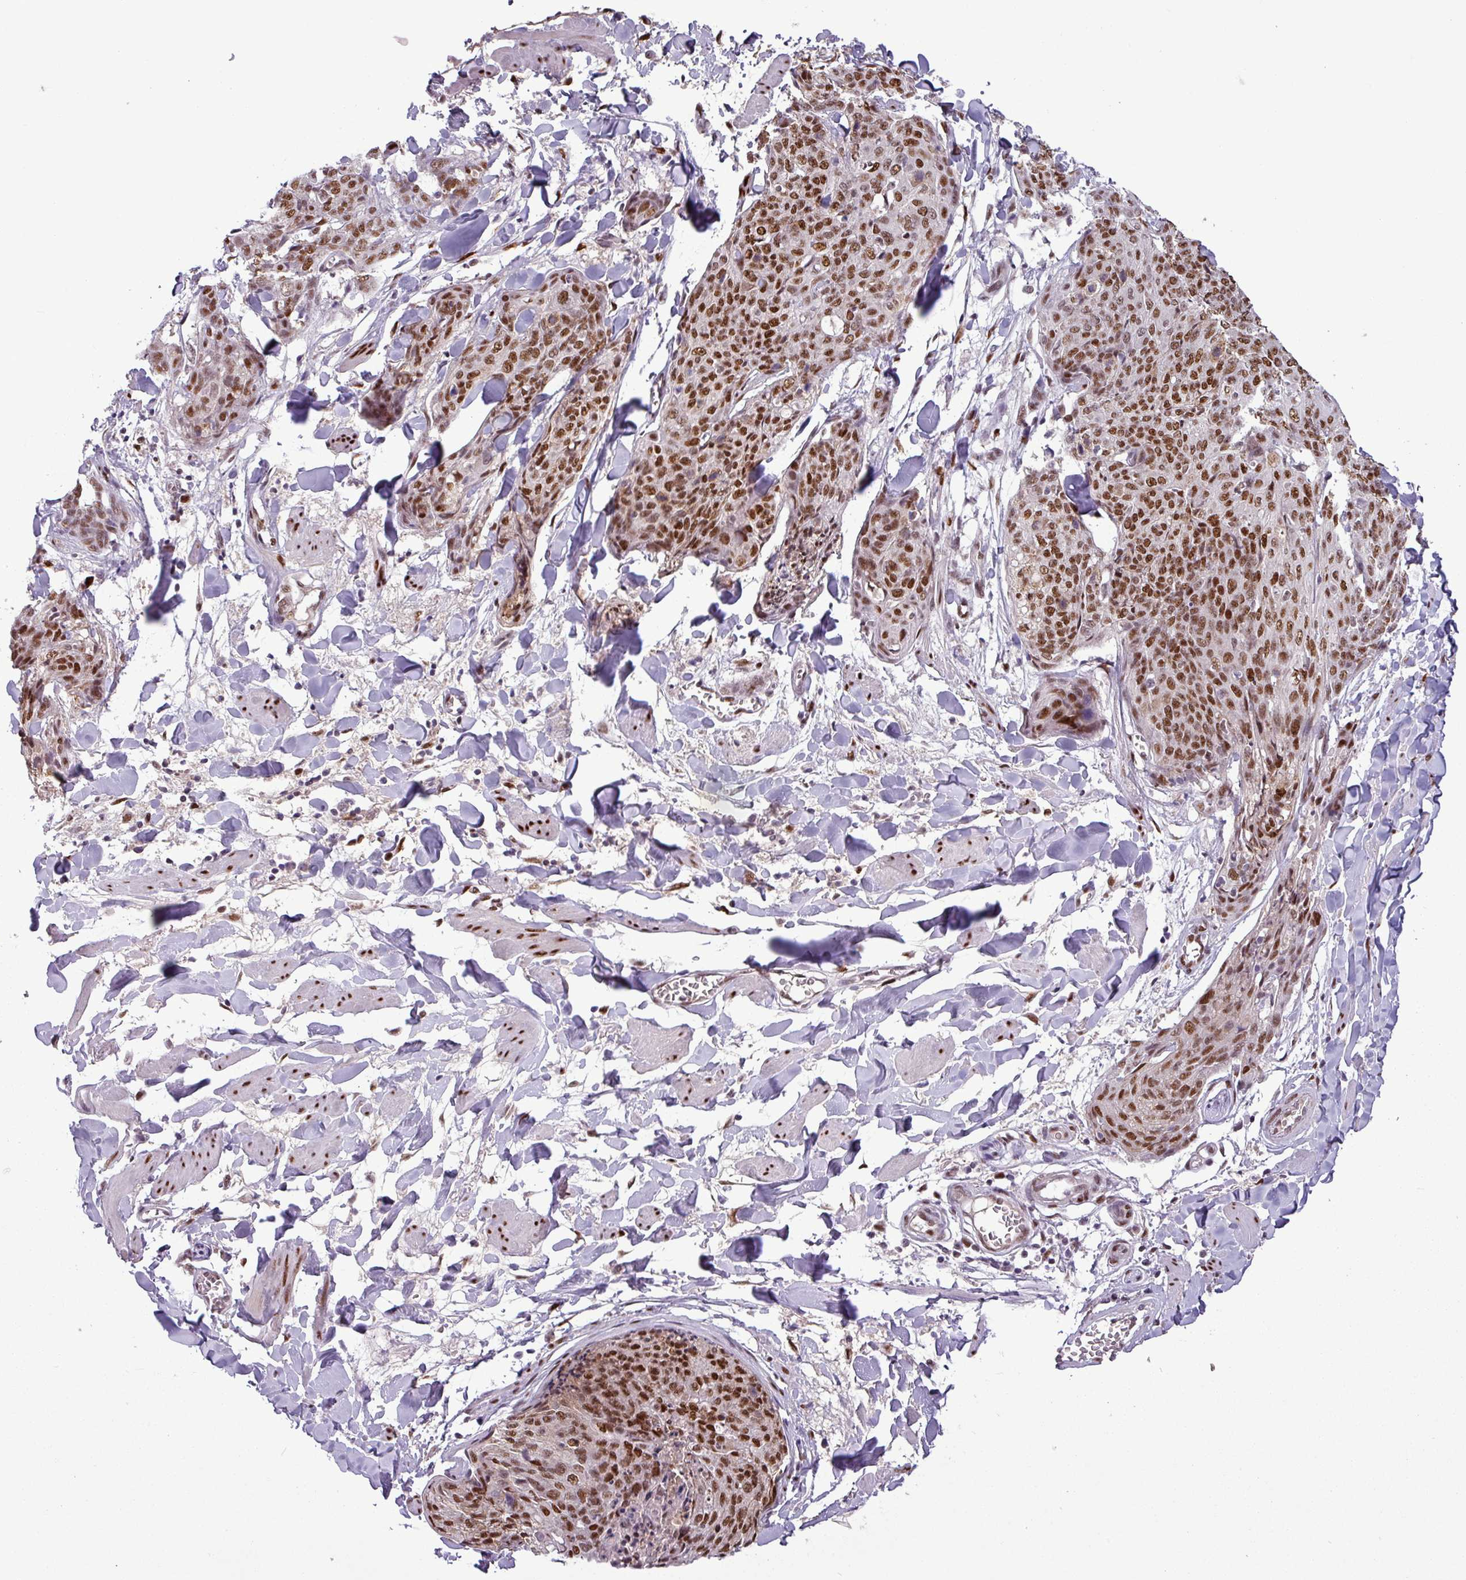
{"staining": {"intensity": "strong", "quantity": ">75%", "location": "nuclear"}, "tissue": "skin cancer", "cell_type": "Tumor cells", "image_type": "cancer", "snomed": [{"axis": "morphology", "description": "Squamous cell carcinoma, NOS"}, {"axis": "topography", "description": "Skin"}, {"axis": "topography", "description": "Vulva"}], "caption": "Immunohistochemical staining of skin cancer (squamous cell carcinoma) shows high levels of strong nuclear protein expression in approximately >75% of tumor cells.", "gene": "IRF2BPL", "patient": {"sex": "female", "age": 85}}